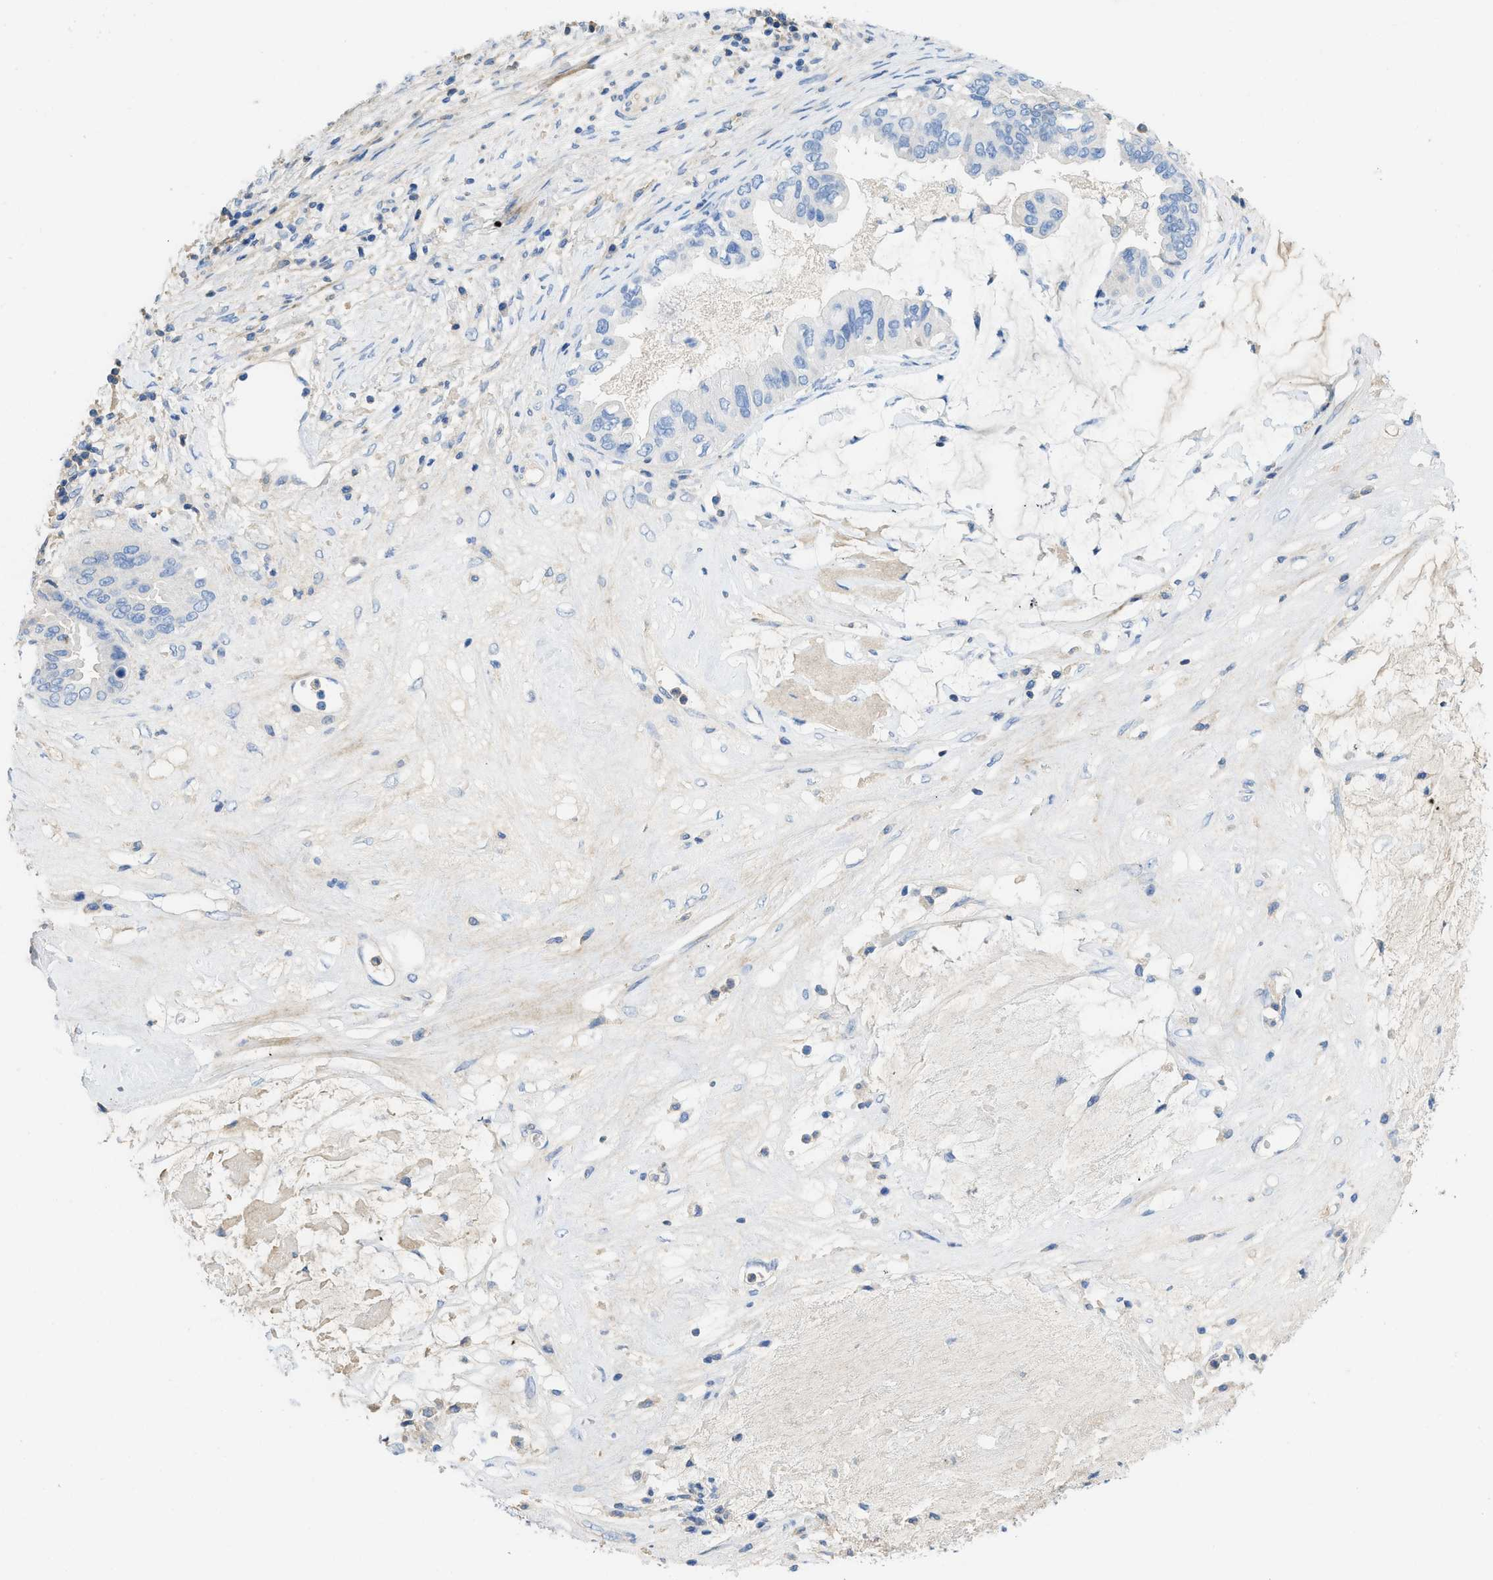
{"staining": {"intensity": "negative", "quantity": "none", "location": "none"}, "tissue": "ovarian cancer", "cell_type": "Tumor cells", "image_type": "cancer", "snomed": [{"axis": "morphology", "description": "Cystadenocarcinoma, mucinous, NOS"}, {"axis": "topography", "description": "Ovary"}], "caption": "IHC of human ovarian cancer (mucinous cystadenocarcinoma) demonstrates no staining in tumor cells. (DAB (3,3'-diaminobenzidine) immunohistochemistry with hematoxylin counter stain).", "gene": "COL3A1", "patient": {"sex": "female", "age": 80}}